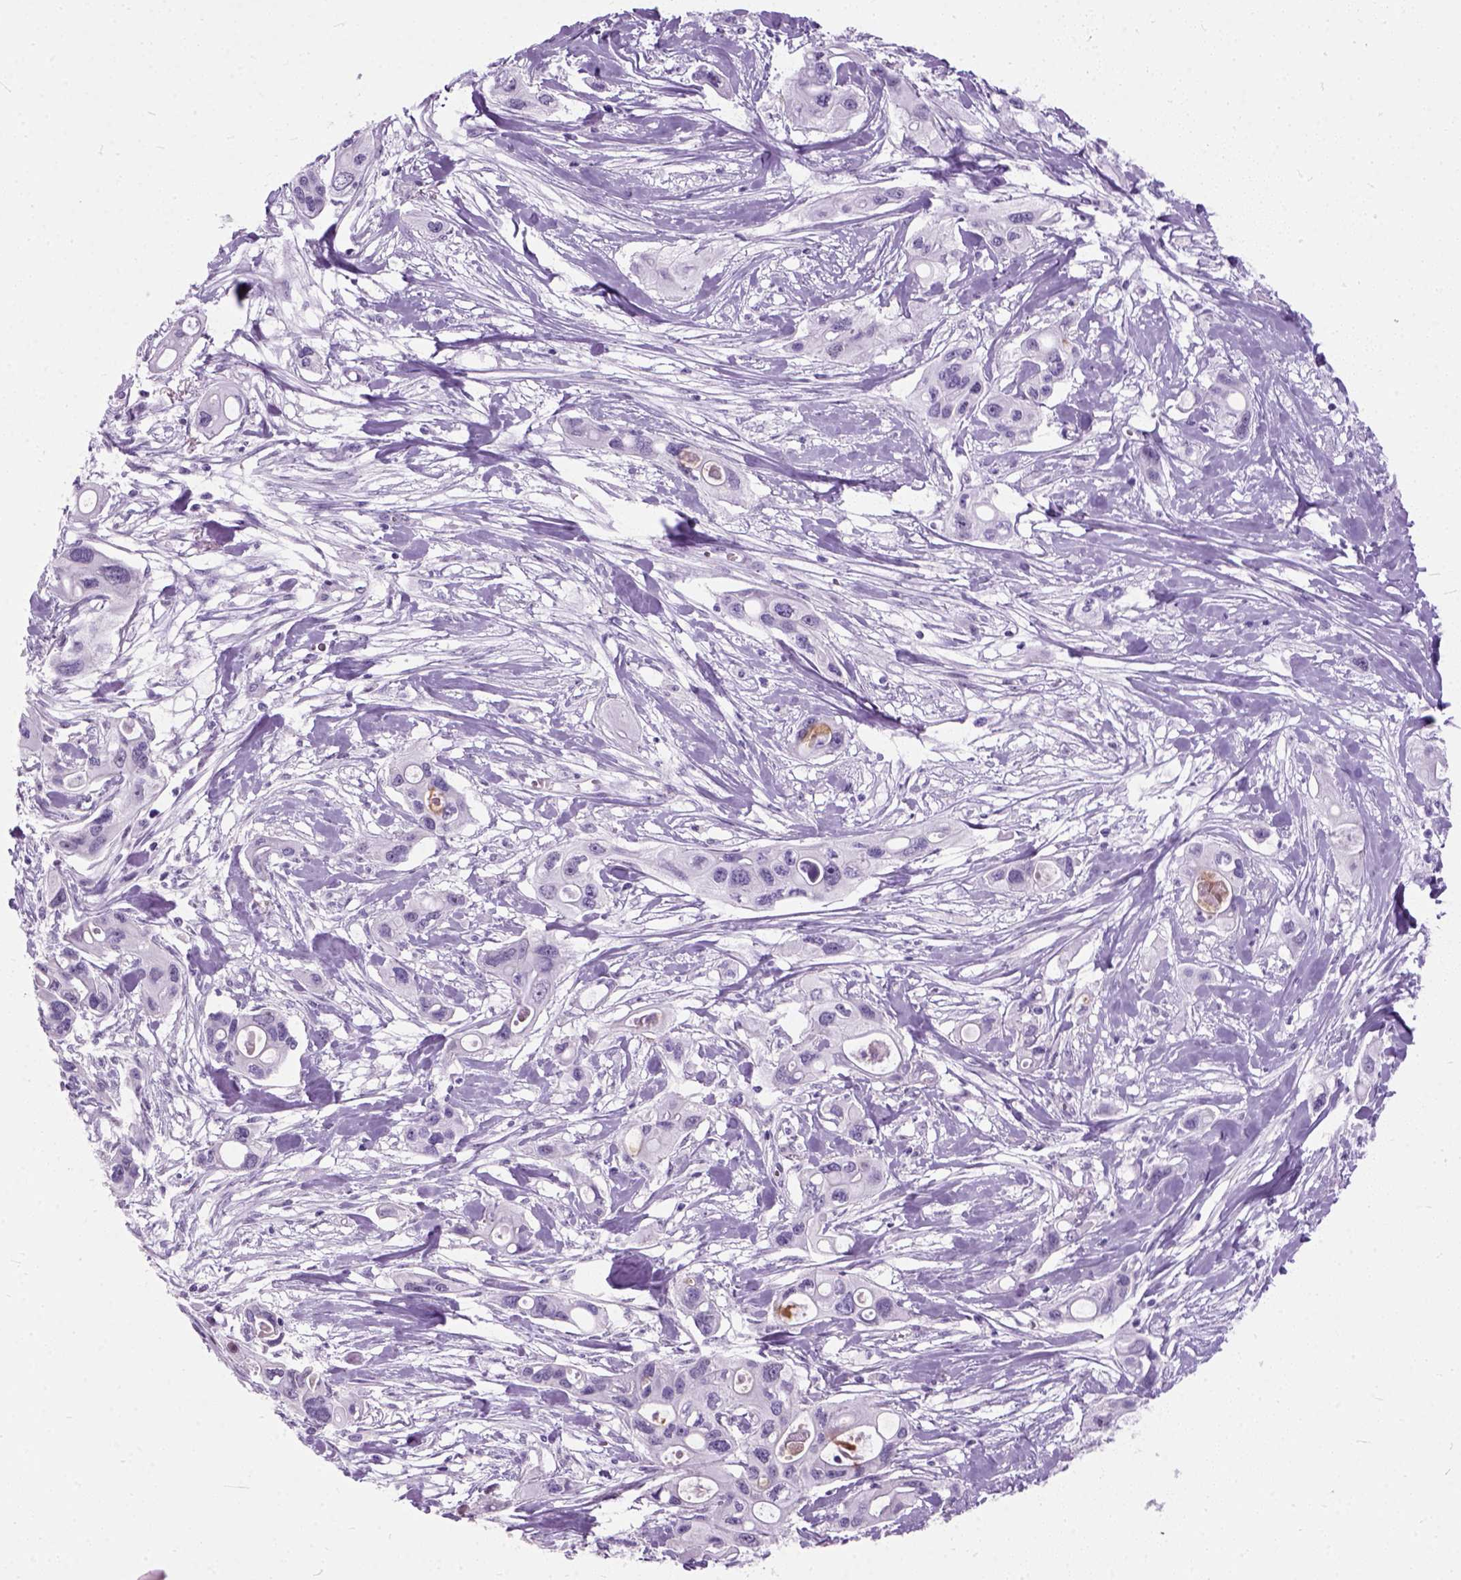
{"staining": {"intensity": "negative", "quantity": "none", "location": "none"}, "tissue": "pancreatic cancer", "cell_type": "Tumor cells", "image_type": "cancer", "snomed": [{"axis": "morphology", "description": "Adenocarcinoma, NOS"}, {"axis": "topography", "description": "Pancreas"}], "caption": "The photomicrograph demonstrates no staining of tumor cells in pancreatic cancer. (Immunohistochemistry, brightfield microscopy, high magnification).", "gene": "AXDND1", "patient": {"sex": "male", "age": 60}}